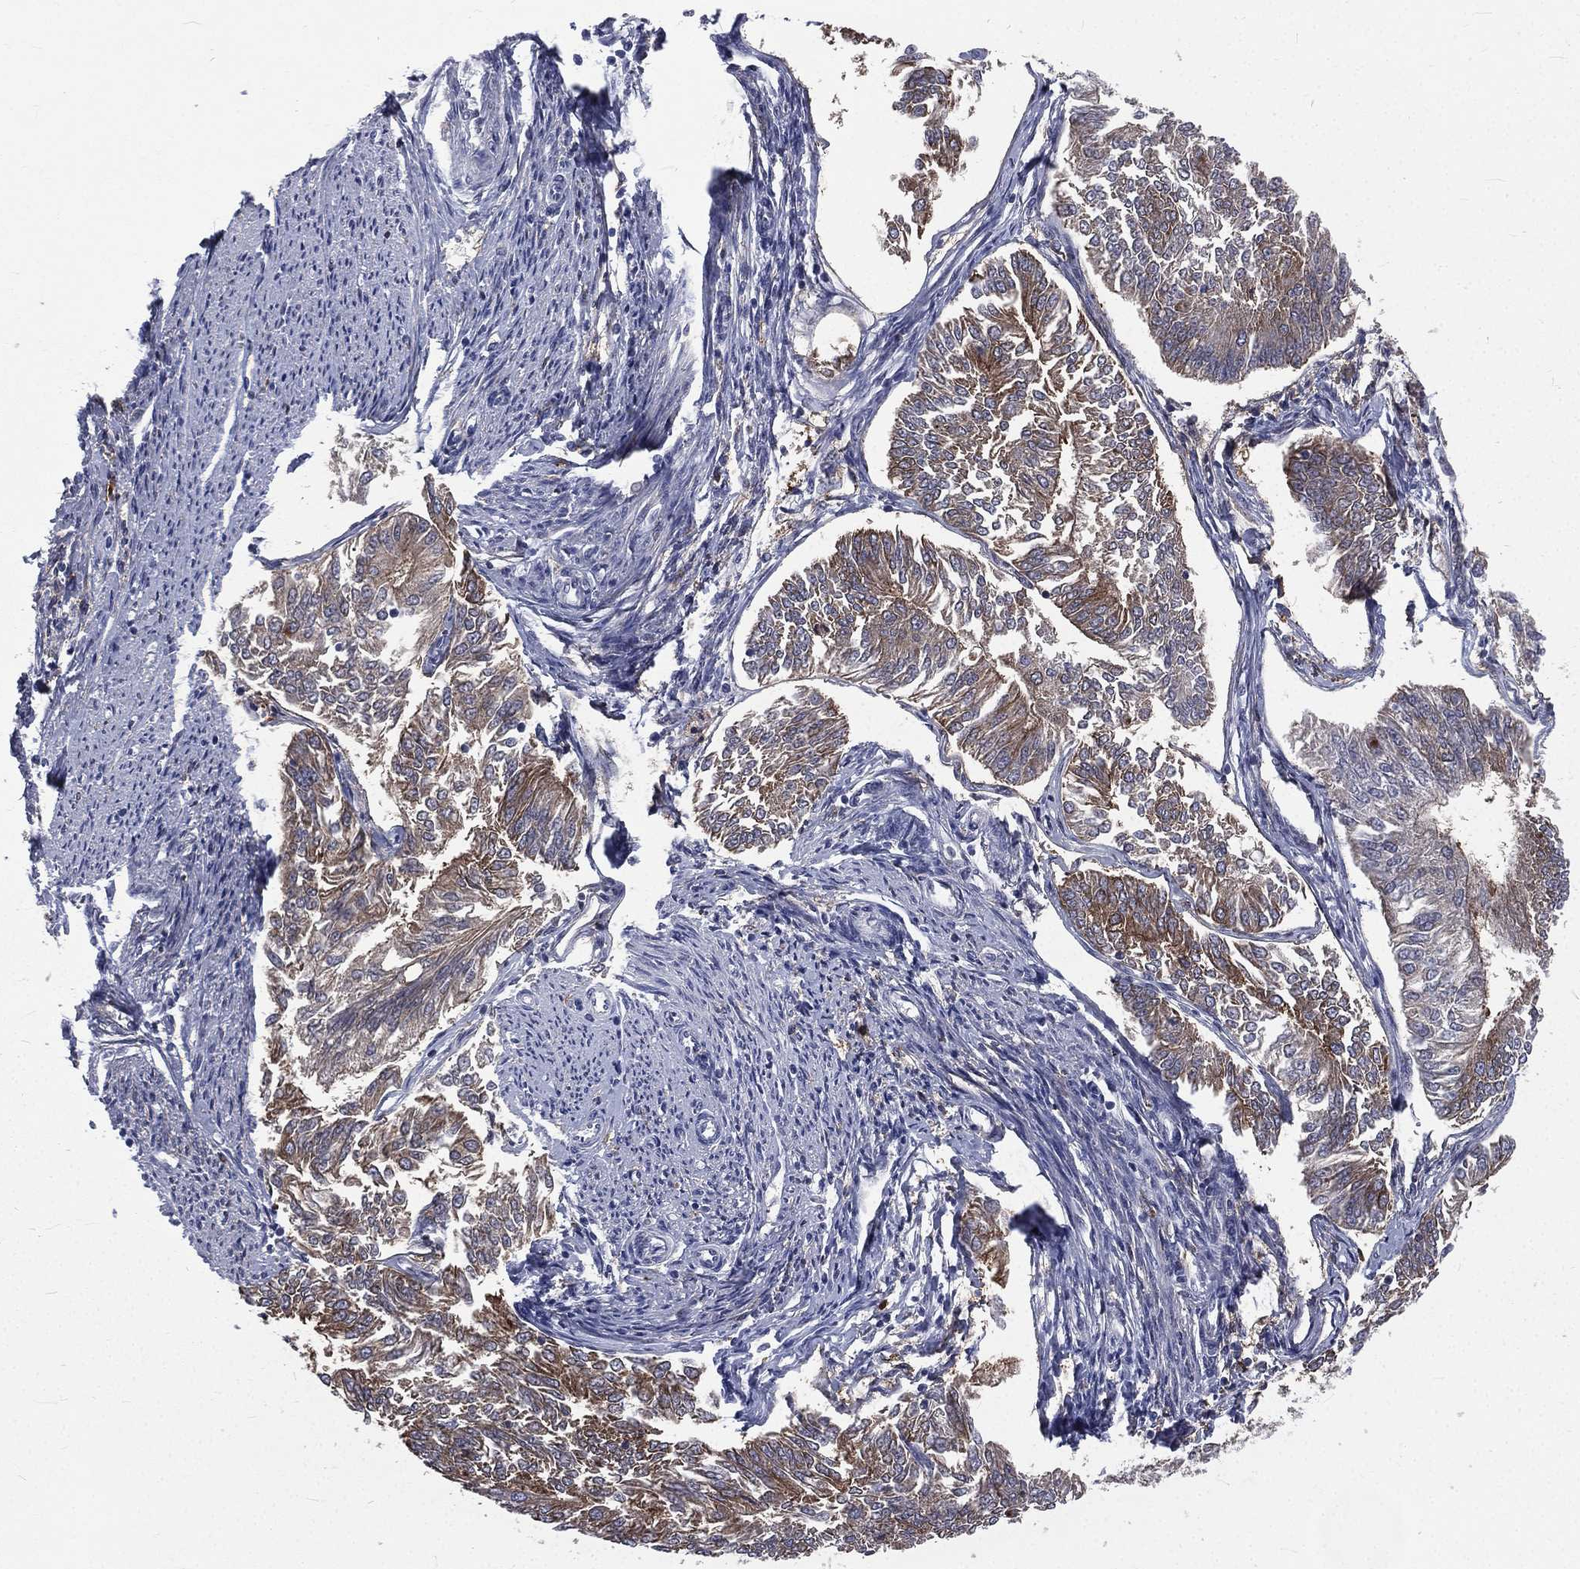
{"staining": {"intensity": "strong", "quantity": "<25%", "location": "cytoplasmic/membranous"}, "tissue": "endometrial cancer", "cell_type": "Tumor cells", "image_type": "cancer", "snomed": [{"axis": "morphology", "description": "Adenocarcinoma, NOS"}, {"axis": "topography", "description": "Endometrium"}], "caption": "Immunohistochemistry (IHC) image of human endometrial cancer stained for a protein (brown), which exhibits medium levels of strong cytoplasmic/membranous positivity in about <25% of tumor cells.", "gene": "BASP1", "patient": {"sex": "female", "age": 58}}